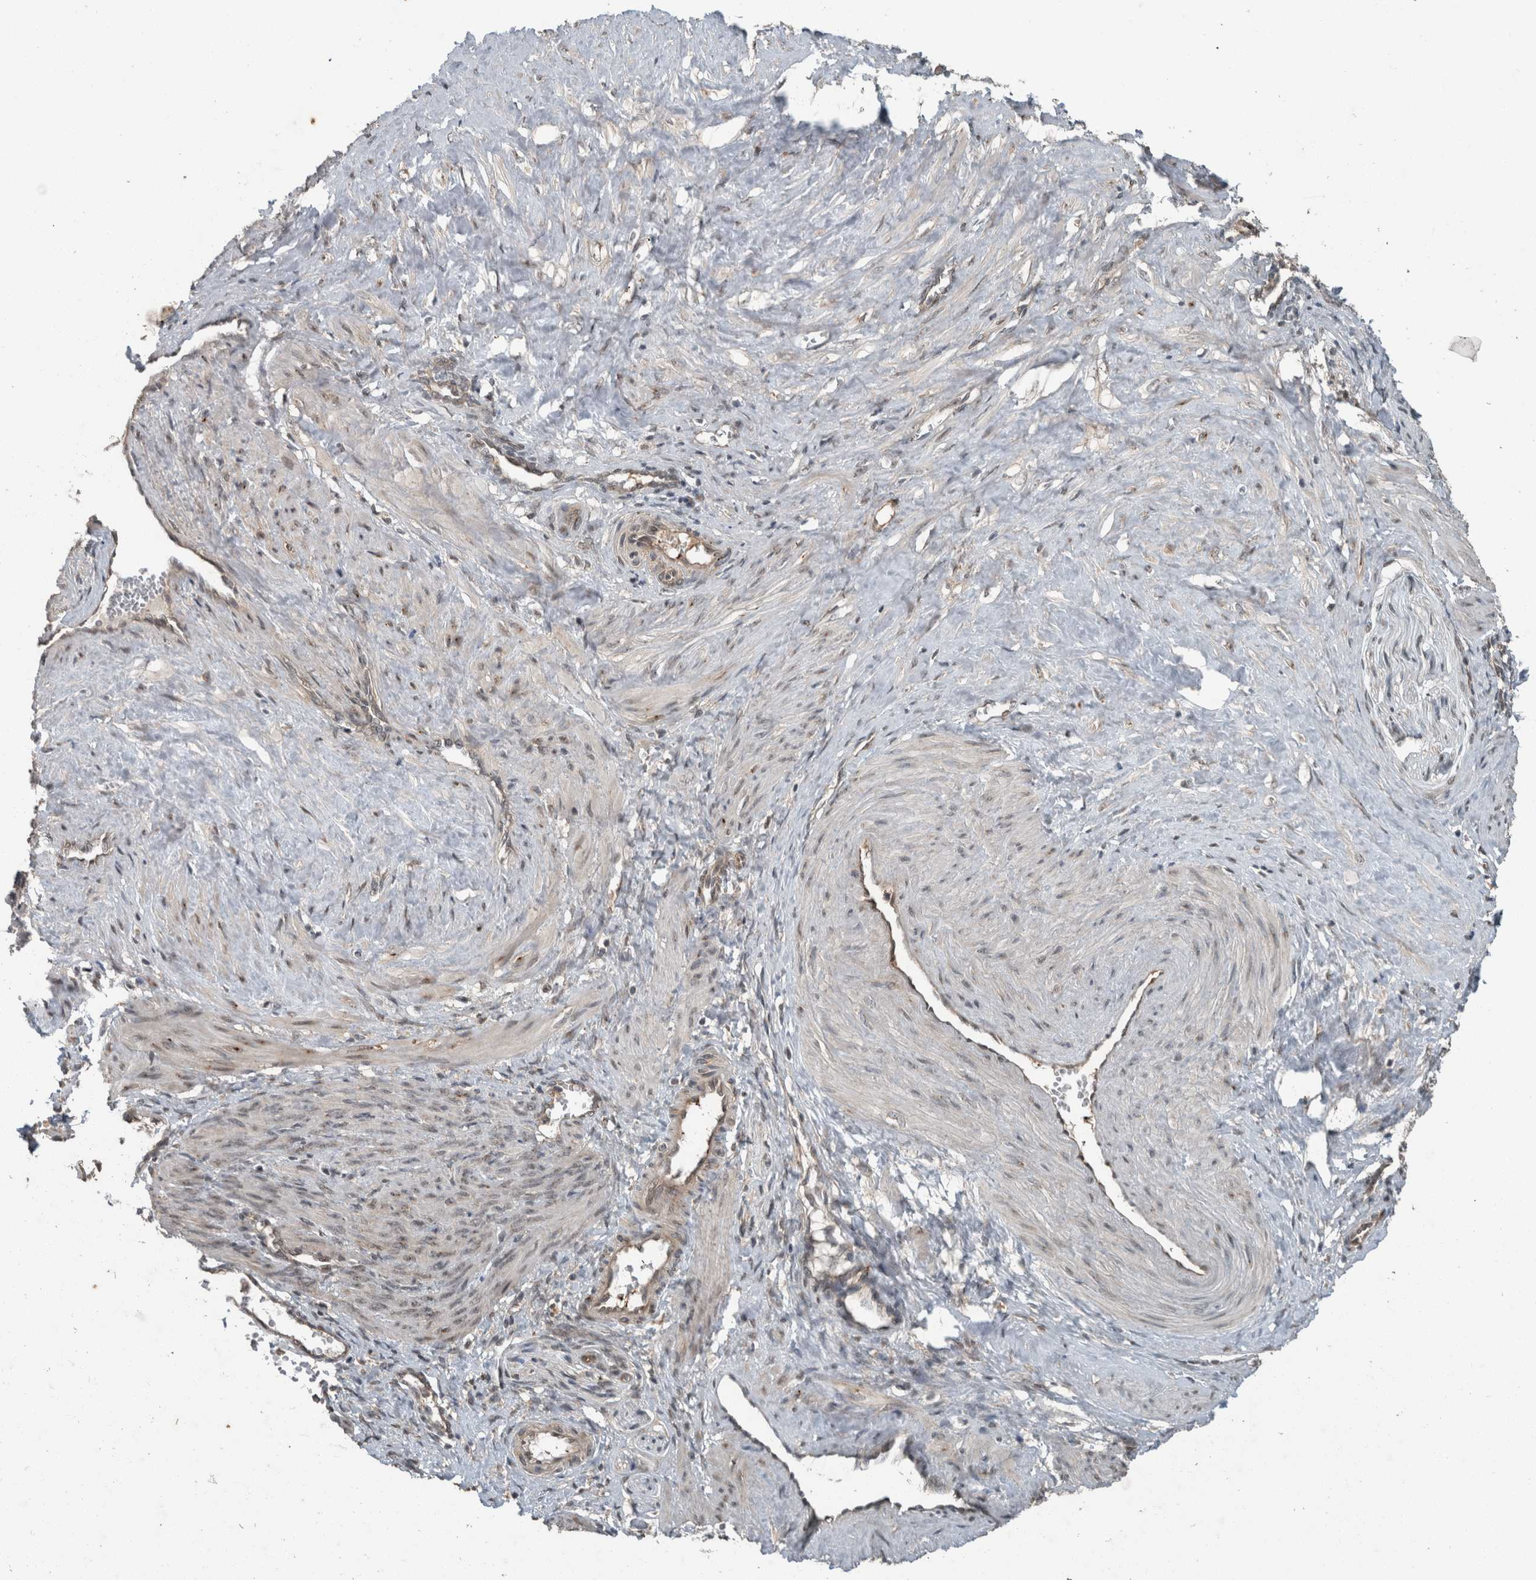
{"staining": {"intensity": "weak", "quantity": "<25%", "location": "nuclear"}, "tissue": "smooth muscle", "cell_type": "Smooth muscle cells", "image_type": "normal", "snomed": [{"axis": "morphology", "description": "Normal tissue, NOS"}, {"axis": "topography", "description": "Endometrium"}], "caption": "Immunohistochemical staining of benign smooth muscle demonstrates no significant positivity in smooth muscle cells.", "gene": "MYO1E", "patient": {"sex": "female", "age": 33}}